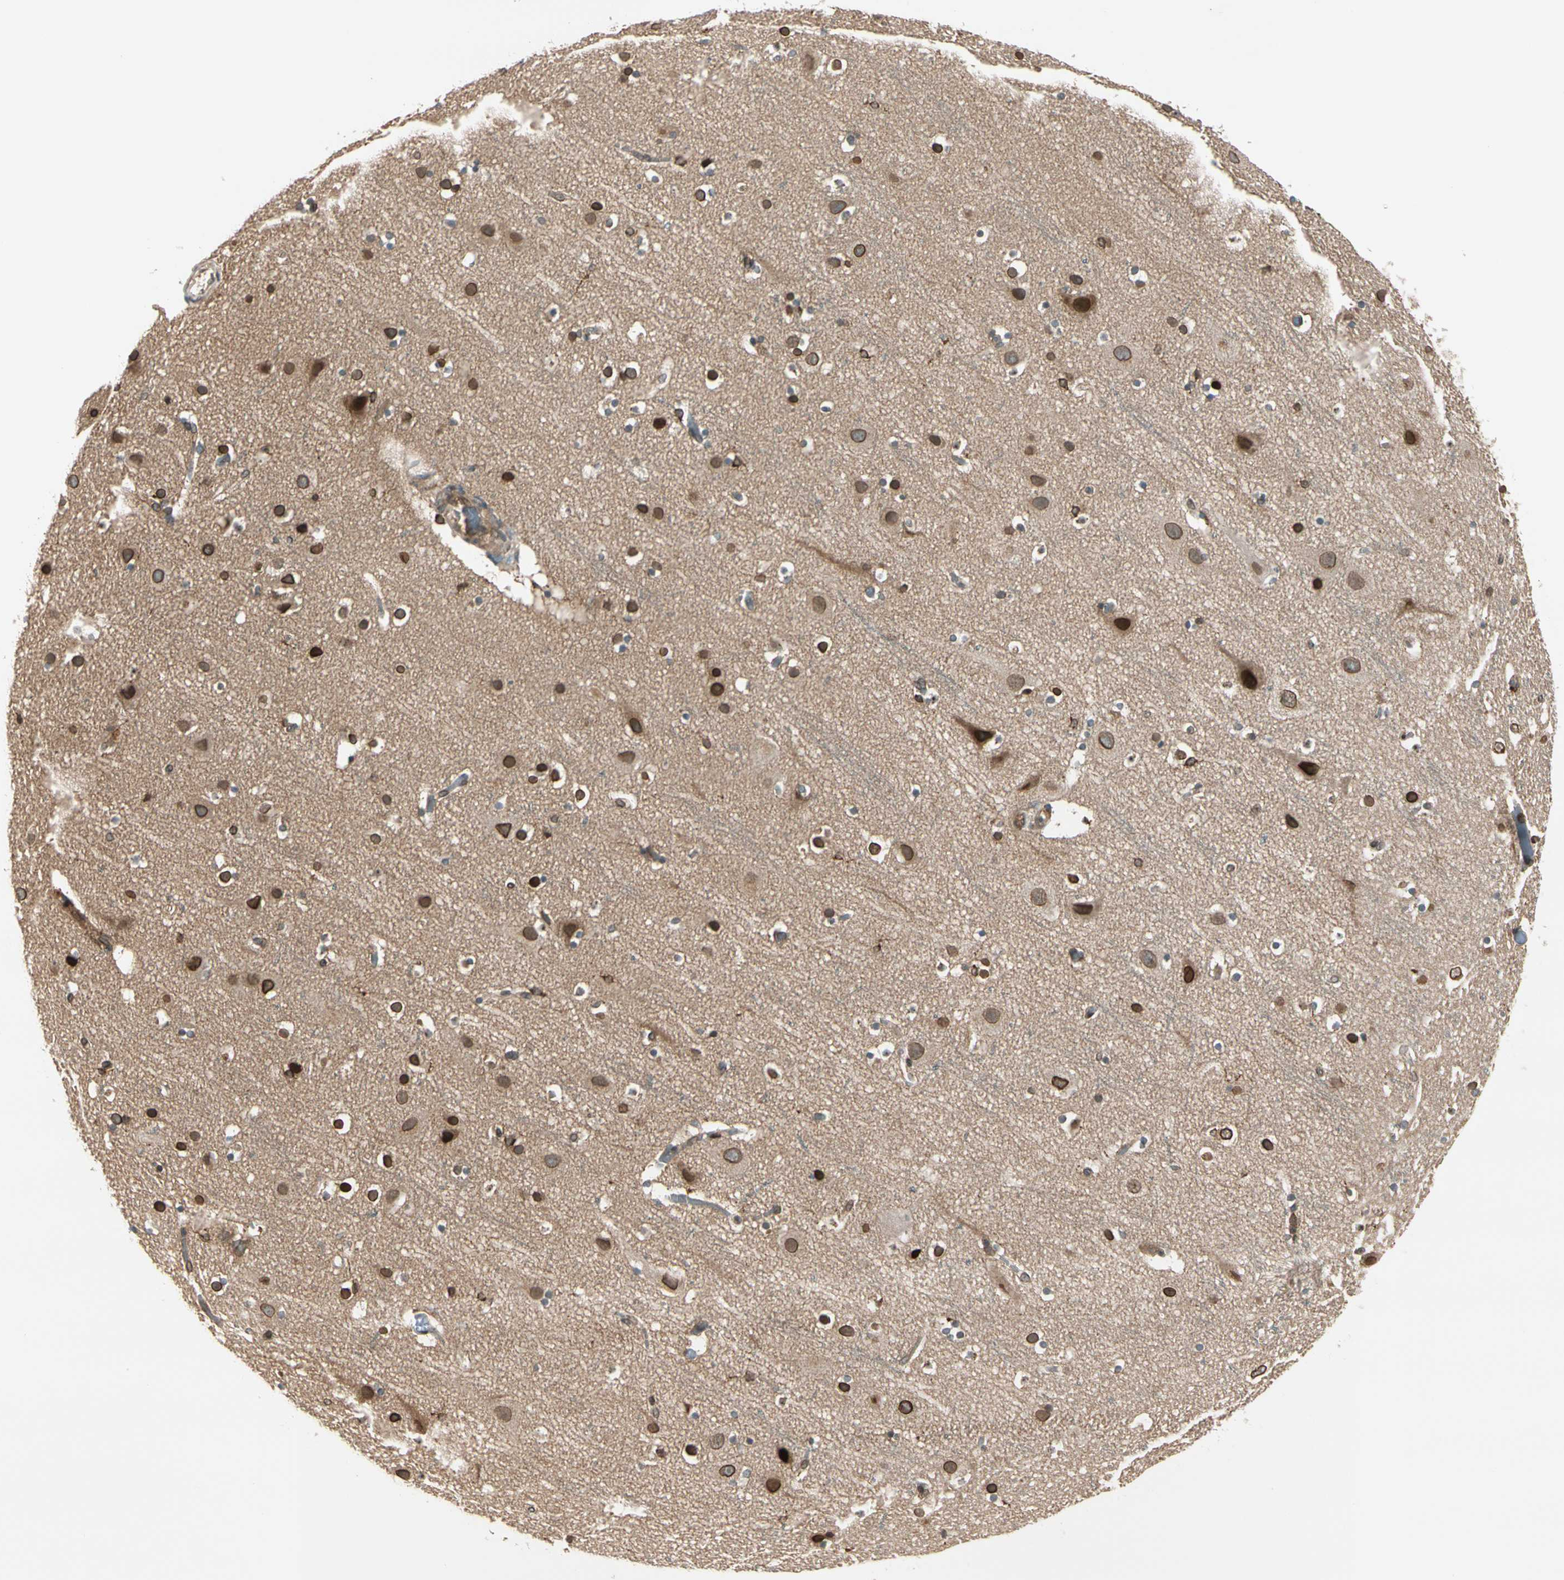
{"staining": {"intensity": "weak", "quantity": ">75%", "location": "cytoplasmic/membranous"}, "tissue": "cerebral cortex", "cell_type": "Endothelial cells", "image_type": "normal", "snomed": [{"axis": "morphology", "description": "Normal tissue, NOS"}, {"axis": "topography", "description": "Cerebral cortex"}], "caption": "Human cerebral cortex stained for a protein (brown) exhibits weak cytoplasmic/membranous positive positivity in about >75% of endothelial cells.", "gene": "TRIO", "patient": {"sex": "male", "age": 45}}